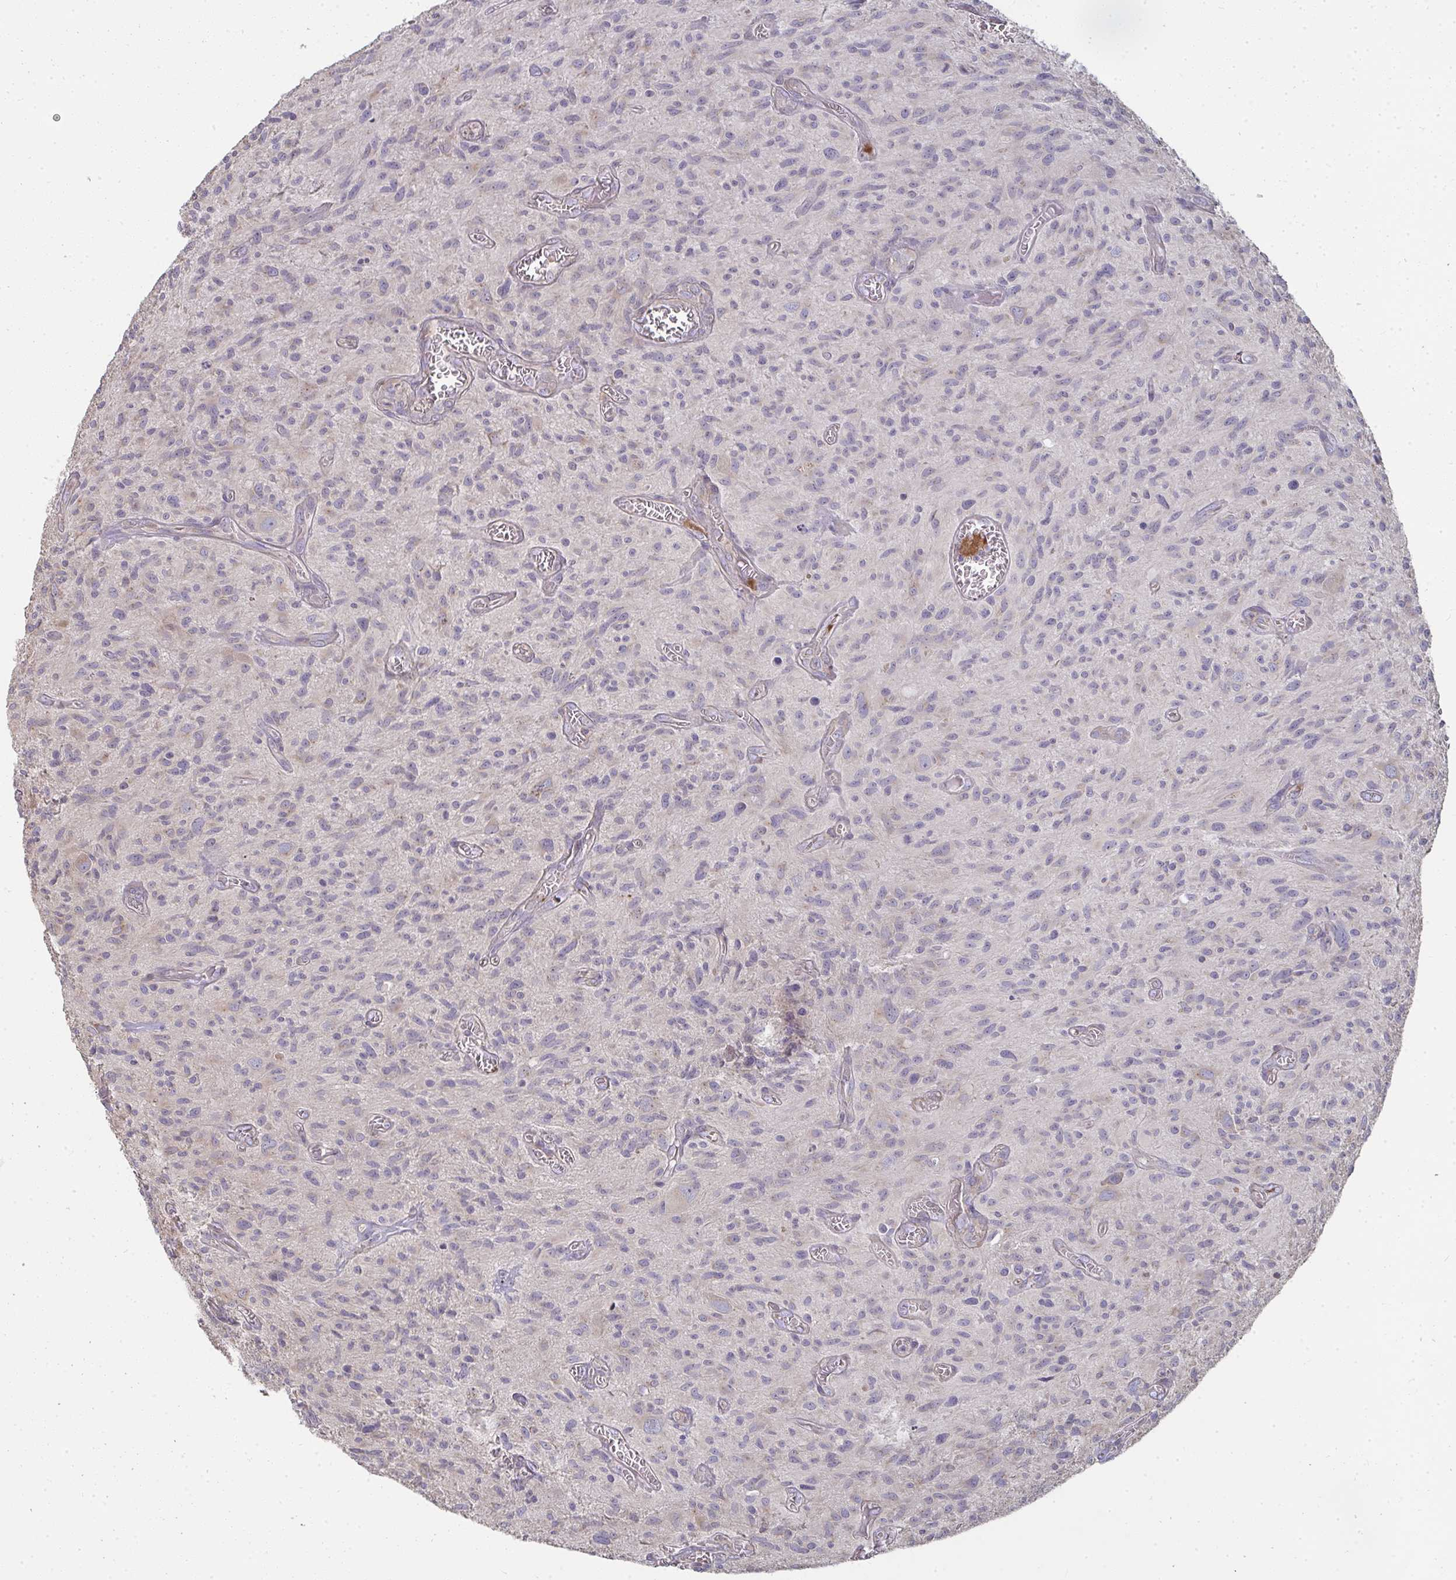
{"staining": {"intensity": "negative", "quantity": "none", "location": "none"}, "tissue": "glioma", "cell_type": "Tumor cells", "image_type": "cancer", "snomed": [{"axis": "morphology", "description": "Glioma, malignant, High grade"}, {"axis": "topography", "description": "Brain"}], "caption": "This is an IHC photomicrograph of glioma. There is no expression in tumor cells.", "gene": "ZFYVE28", "patient": {"sex": "male", "age": 75}}